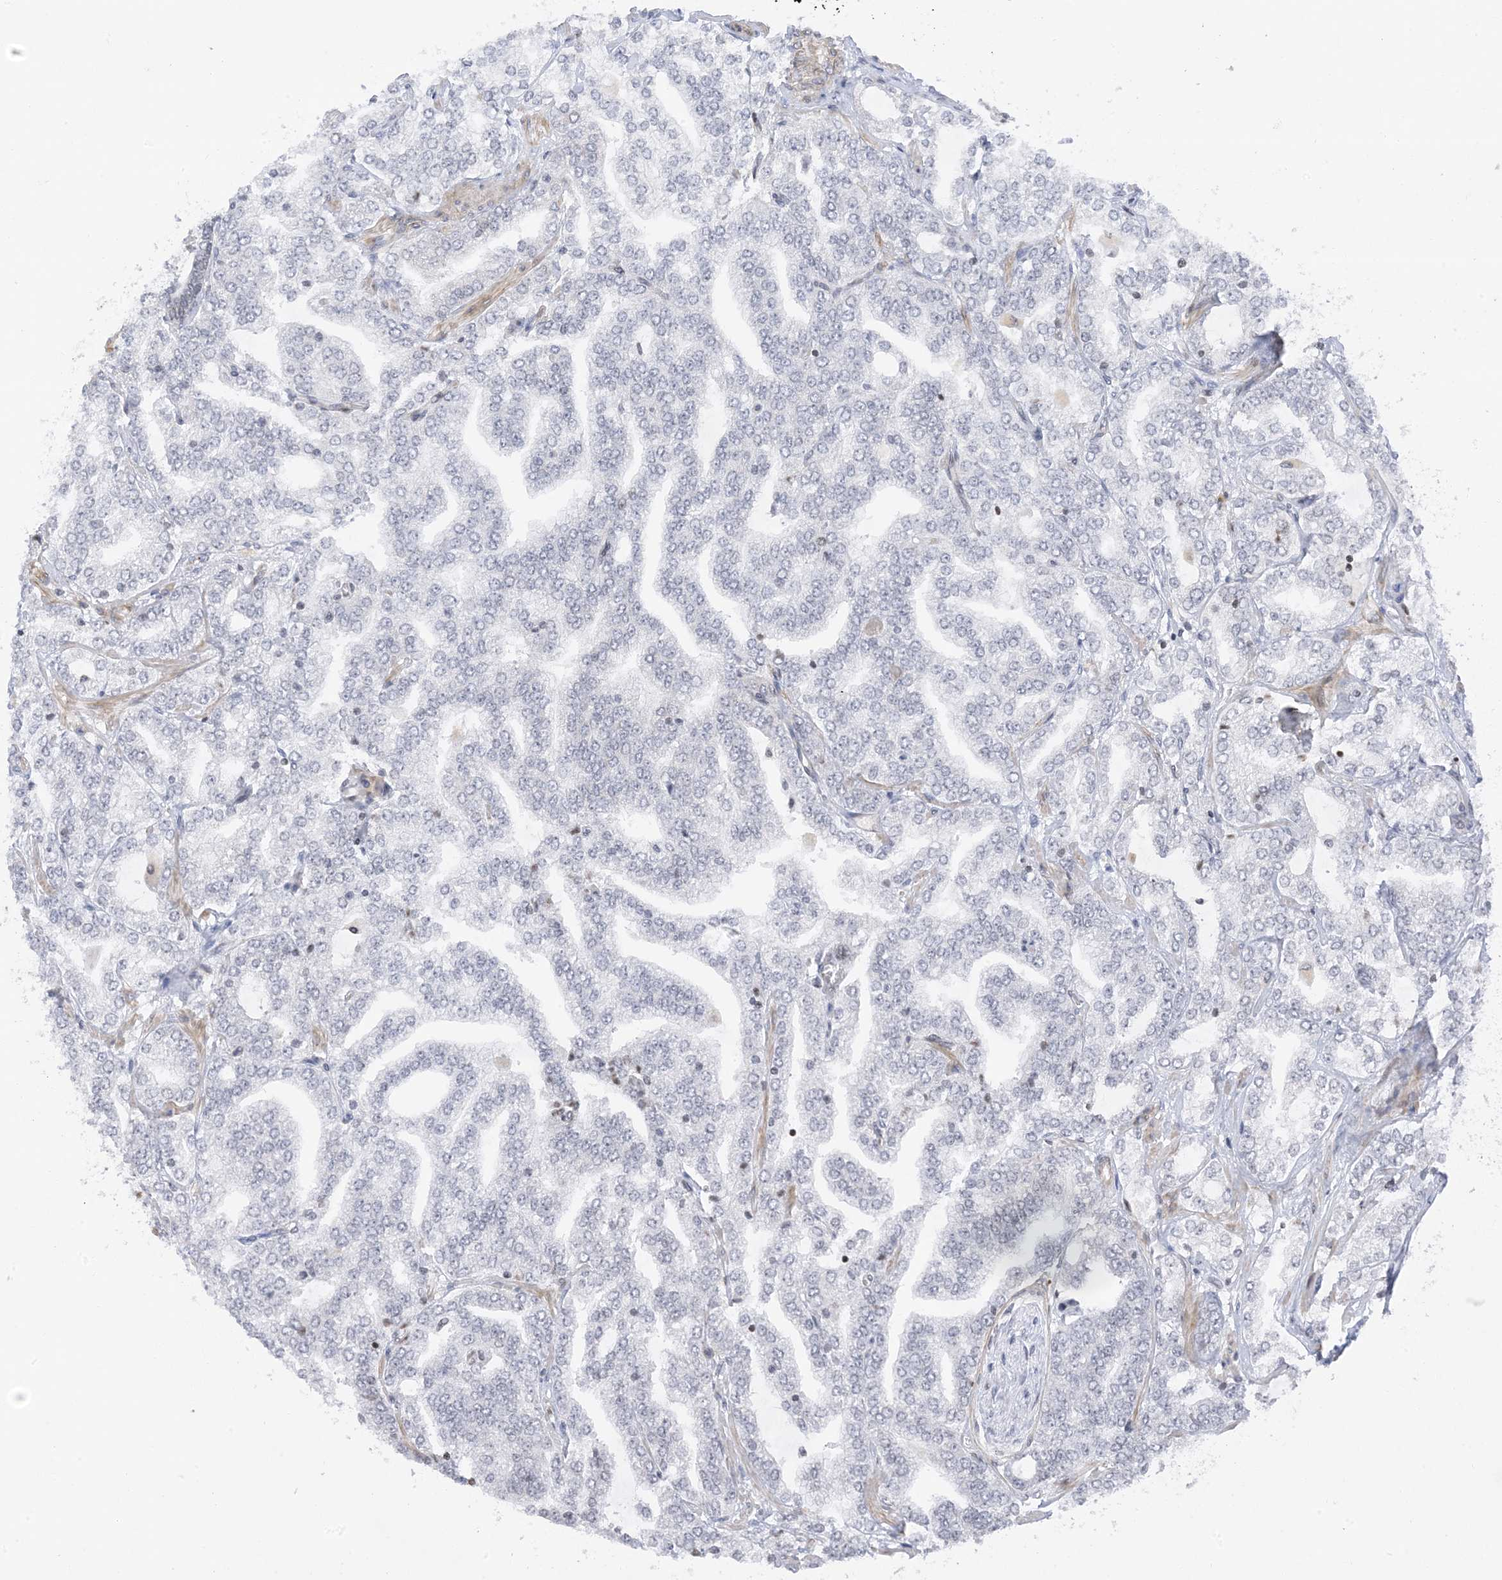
{"staining": {"intensity": "negative", "quantity": "none", "location": "none"}, "tissue": "prostate cancer", "cell_type": "Tumor cells", "image_type": "cancer", "snomed": [{"axis": "morphology", "description": "Adenocarcinoma, High grade"}, {"axis": "topography", "description": "Prostate"}], "caption": "Tumor cells are negative for brown protein staining in prostate high-grade adenocarcinoma.", "gene": "METAP1D", "patient": {"sex": "male", "age": 64}}